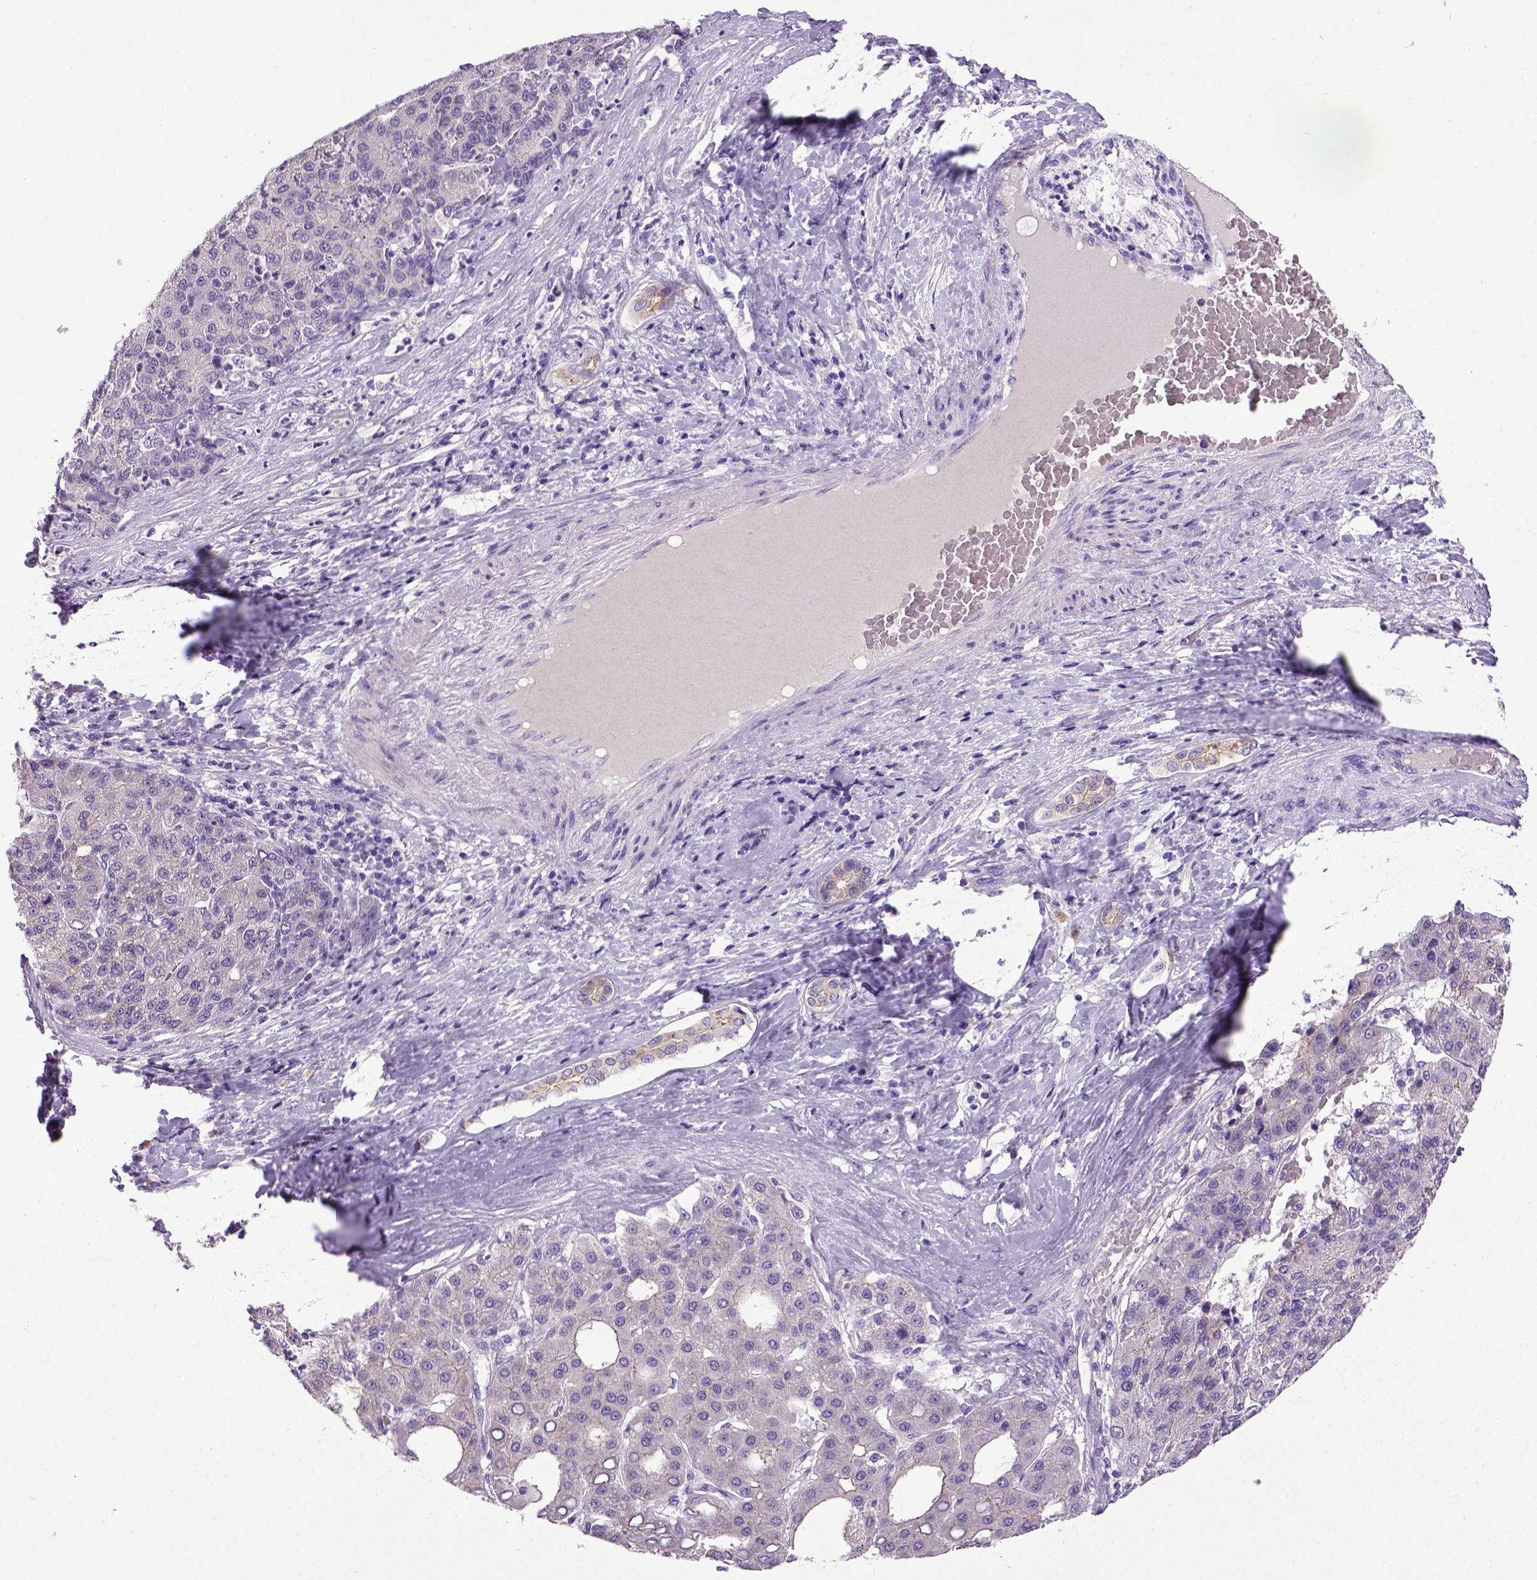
{"staining": {"intensity": "negative", "quantity": "none", "location": "none"}, "tissue": "liver cancer", "cell_type": "Tumor cells", "image_type": "cancer", "snomed": [{"axis": "morphology", "description": "Carcinoma, Hepatocellular, NOS"}, {"axis": "topography", "description": "Liver"}], "caption": "Tumor cells are negative for protein expression in human liver cancer. The staining was performed using DAB (3,3'-diaminobenzidine) to visualize the protein expression in brown, while the nuclei were stained in blue with hematoxylin (Magnification: 20x).", "gene": "CDH1", "patient": {"sex": "male", "age": 65}}